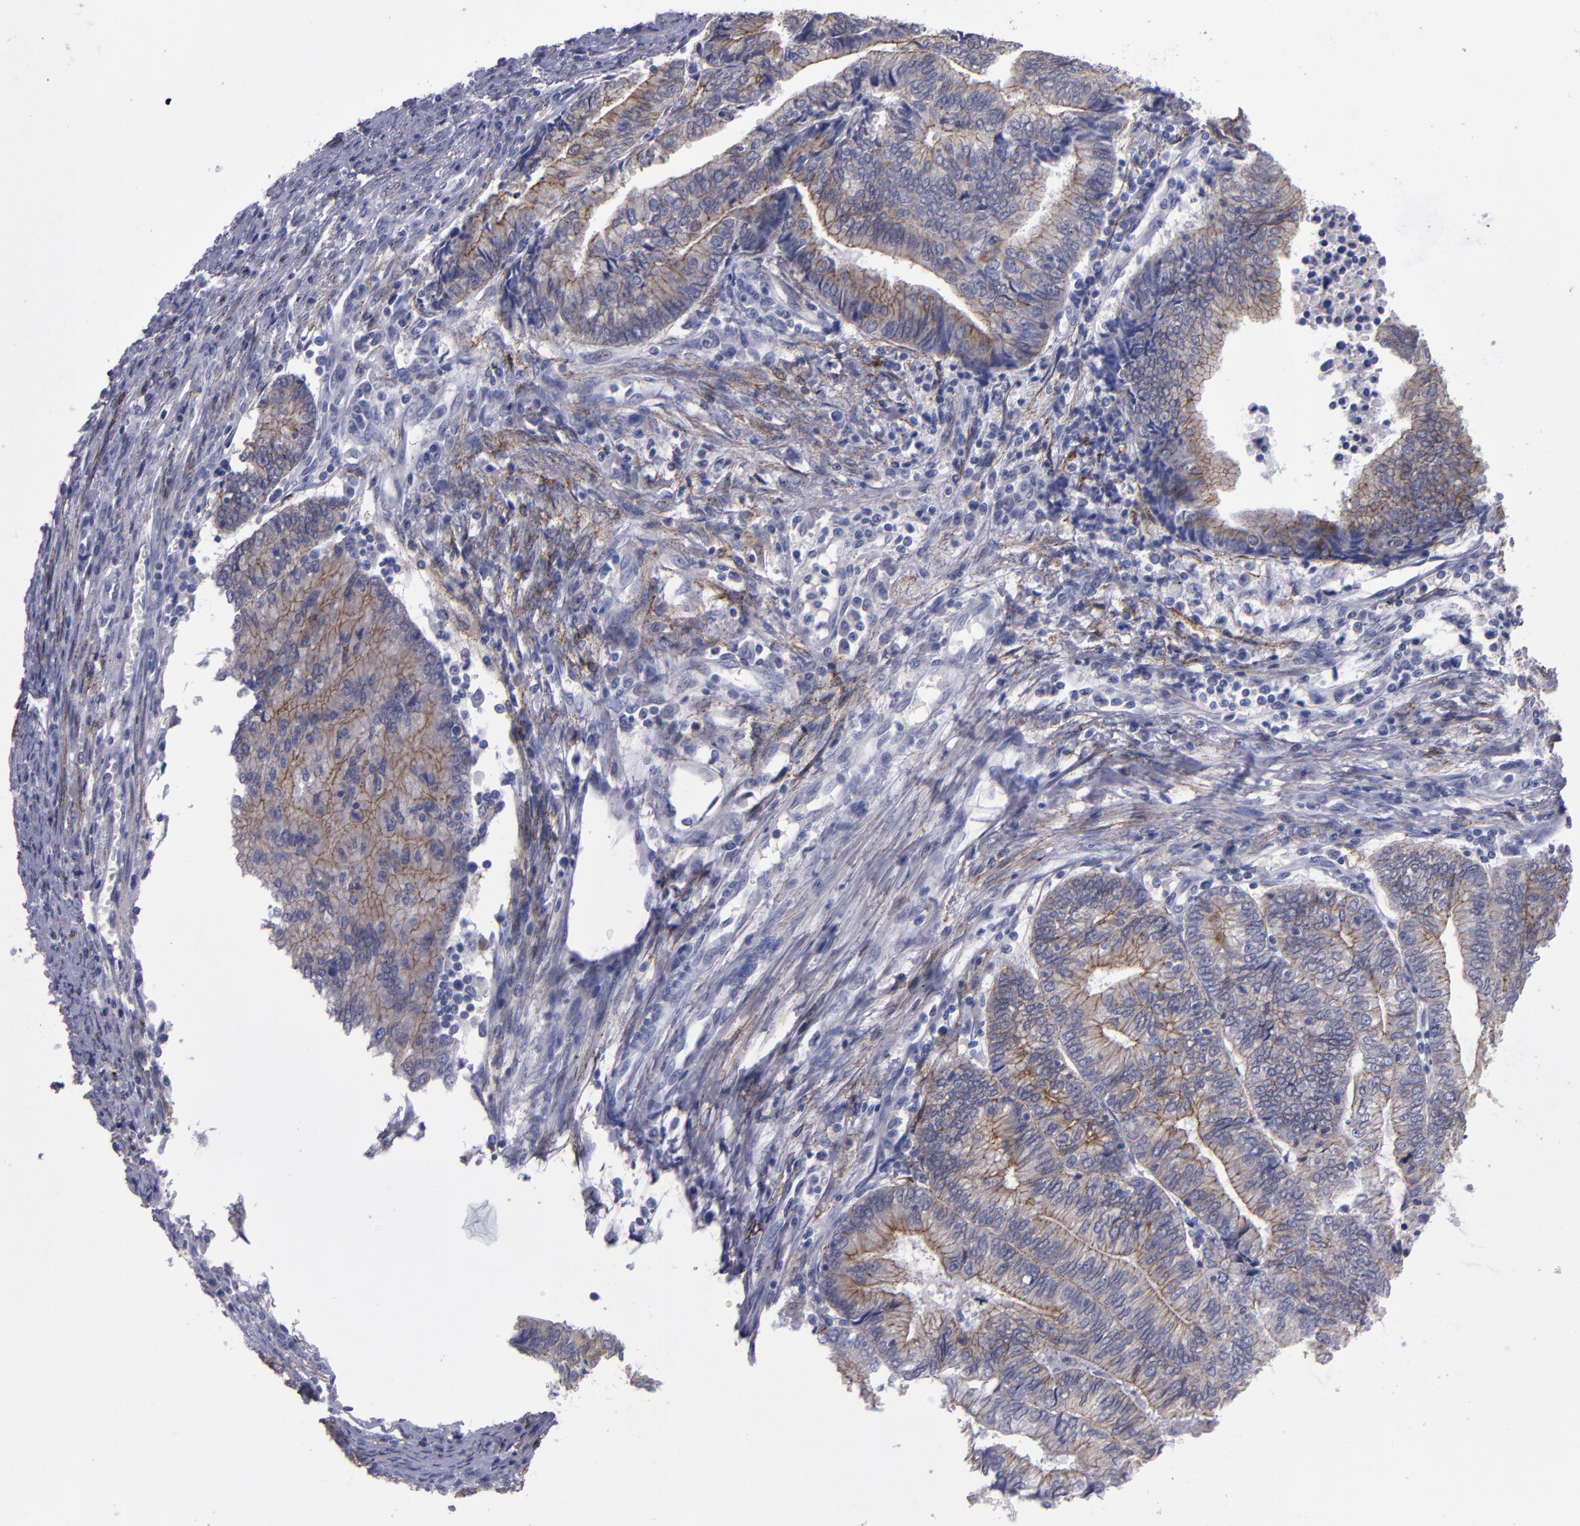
{"staining": {"intensity": "moderate", "quantity": ">75%", "location": "cytoplasmic/membranous"}, "tissue": "endometrial cancer", "cell_type": "Tumor cells", "image_type": "cancer", "snomed": [{"axis": "morphology", "description": "Adenocarcinoma, NOS"}, {"axis": "topography", "description": "Uterus"}, {"axis": "topography", "description": "Endometrium"}], "caption": "A micrograph of adenocarcinoma (endometrial) stained for a protein demonstrates moderate cytoplasmic/membranous brown staining in tumor cells.", "gene": "CDH3", "patient": {"sex": "female", "age": 70}}